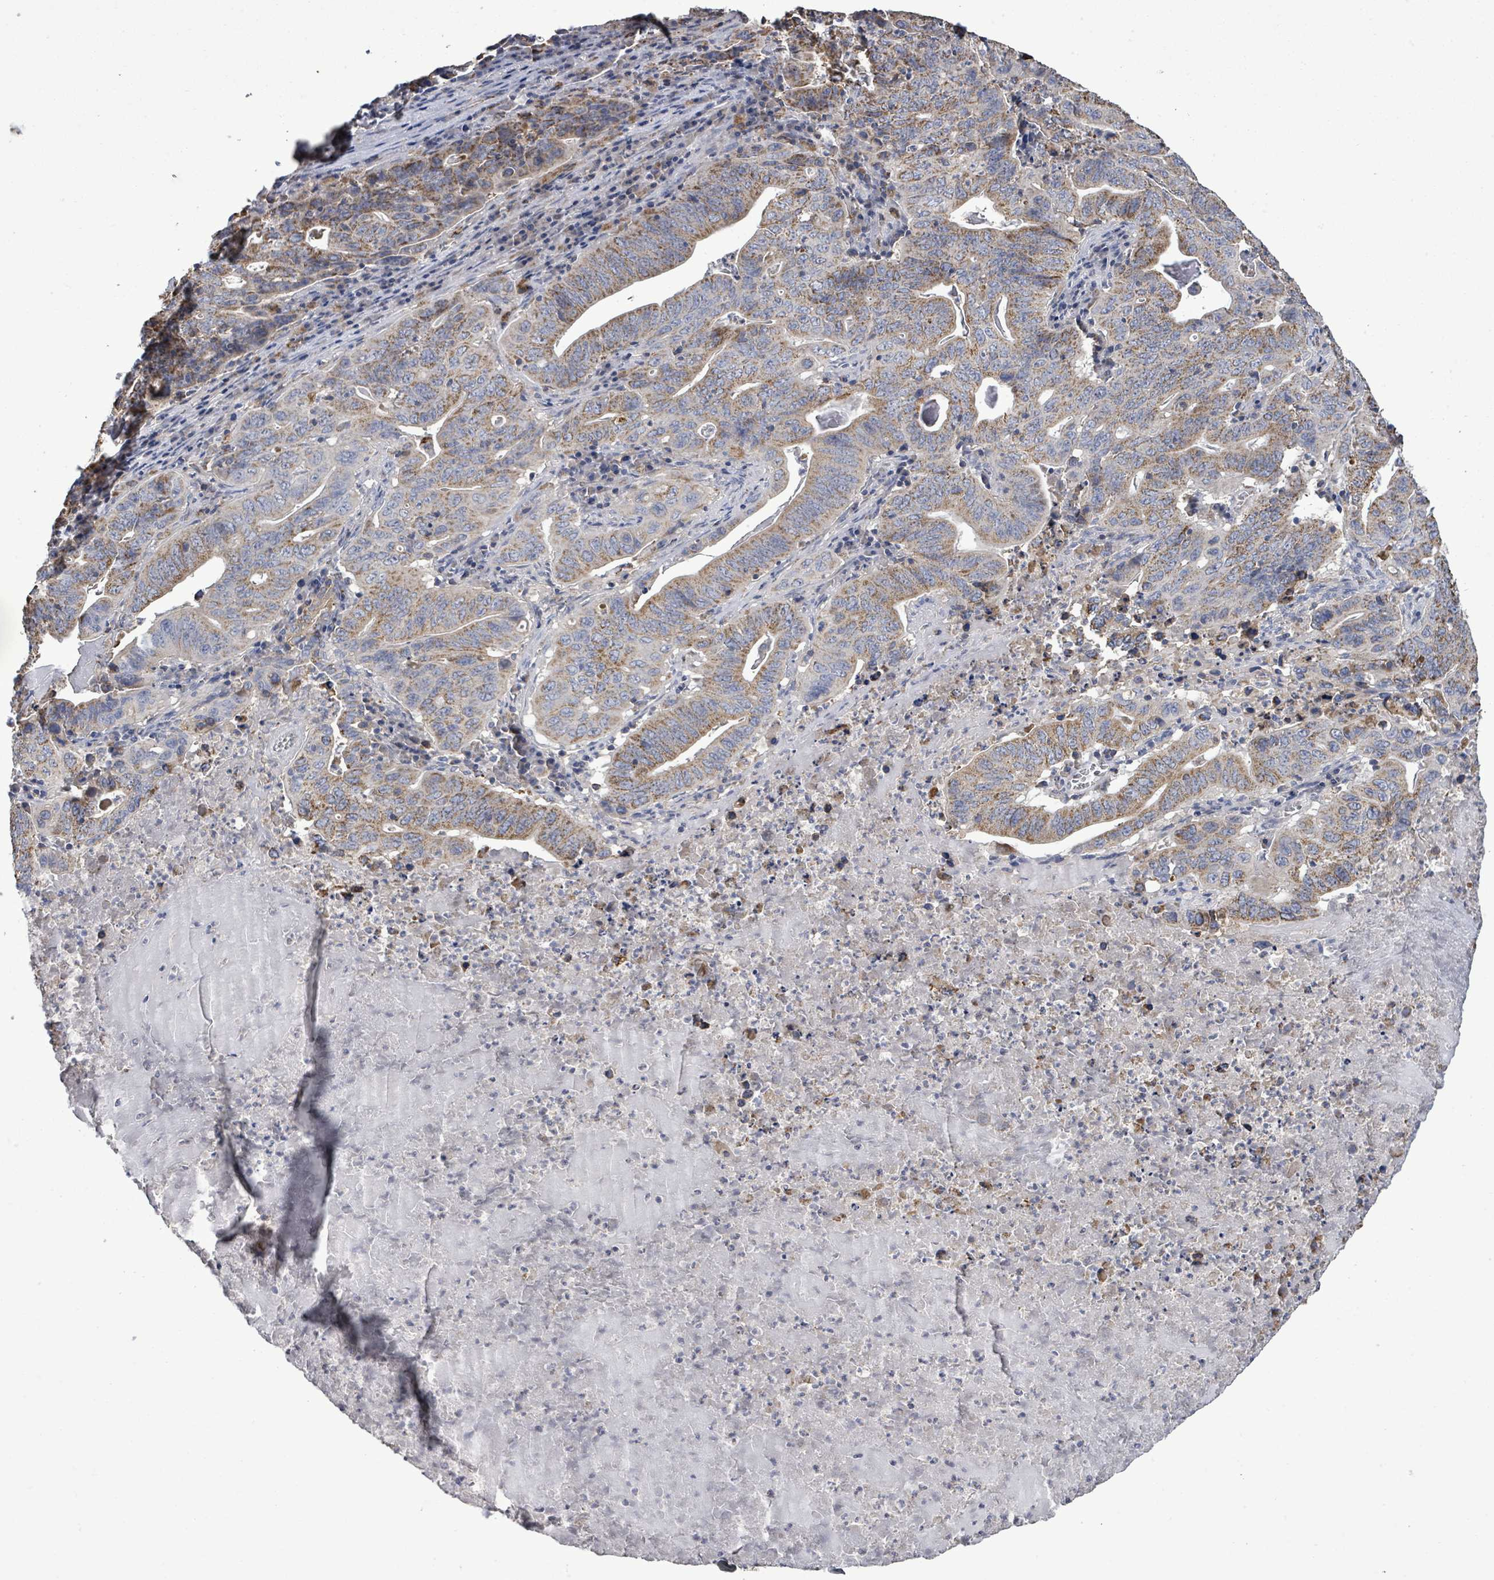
{"staining": {"intensity": "moderate", "quantity": ">75%", "location": "cytoplasmic/membranous"}, "tissue": "lung cancer", "cell_type": "Tumor cells", "image_type": "cancer", "snomed": [{"axis": "morphology", "description": "Adenocarcinoma, NOS"}, {"axis": "topography", "description": "Lung"}], "caption": "Adenocarcinoma (lung) stained for a protein (brown) demonstrates moderate cytoplasmic/membranous positive positivity in about >75% of tumor cells.", "gene": "MTMR12", "patient": {"sex": "female", "age": 60}}